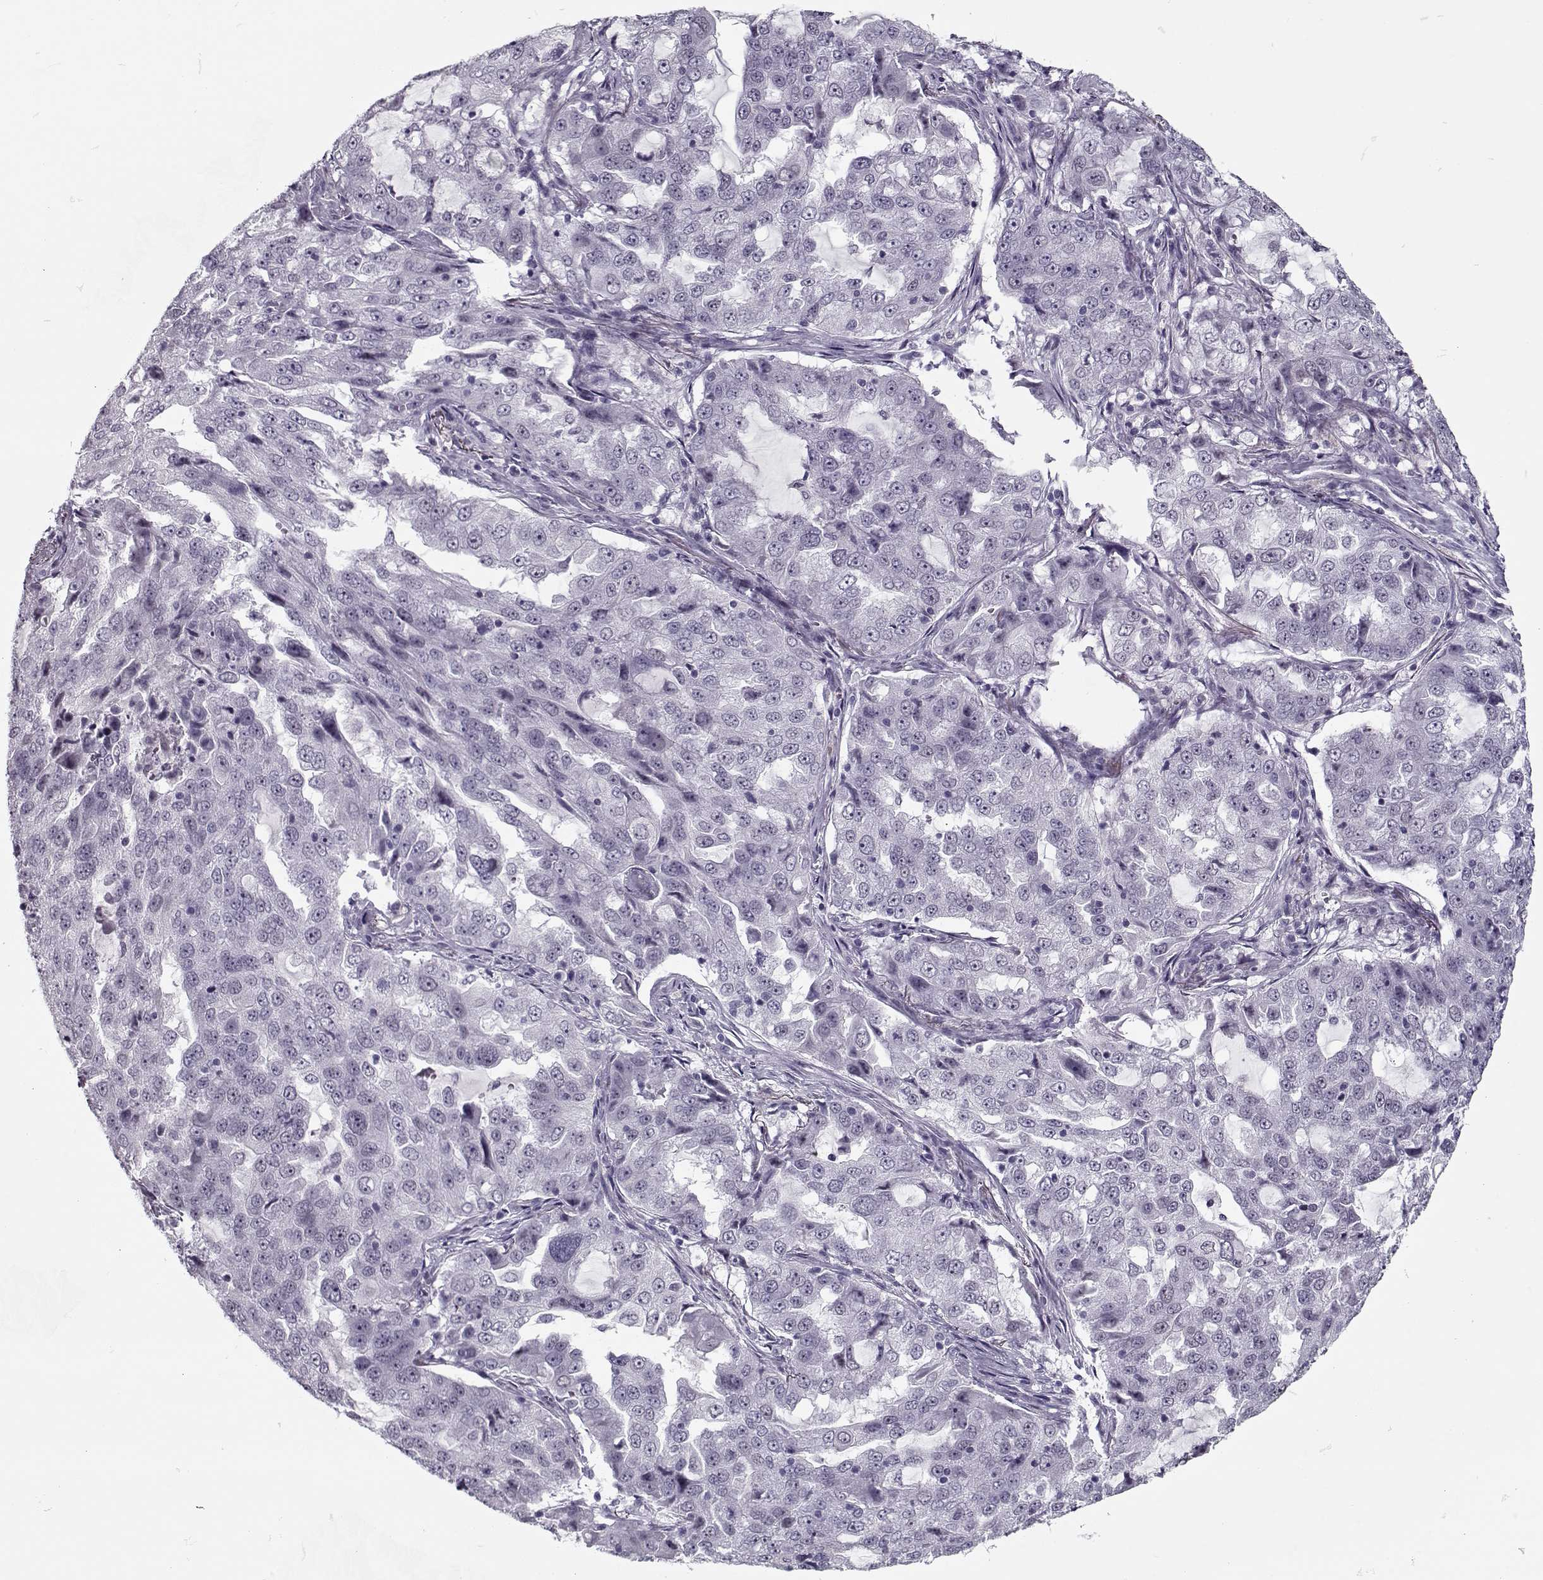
{"staining": {"intensity": "negative", "quantity": "none", "location": "none"}, "tissue": "lung cancer", "cell_type": "Tumor cells", "image_type": "cancer", "snomed": [{"axis": "morphology", "description": "Adenocarcinoma, NOS"}, {"axis": "topography", "description": "Lung"}], "caption": "Immunohistochemistry (IHC) of adenocarcinoma (lung) demonstrates no expression in tumor cells. (Stains: DAB immunohistochemistry (IHC) with hematoxylin counter stain, Microscopy: brightfield microscopy at high magnification).", "gene": "CIBAR1", "patient": {"sex": "female", "age": 61}}